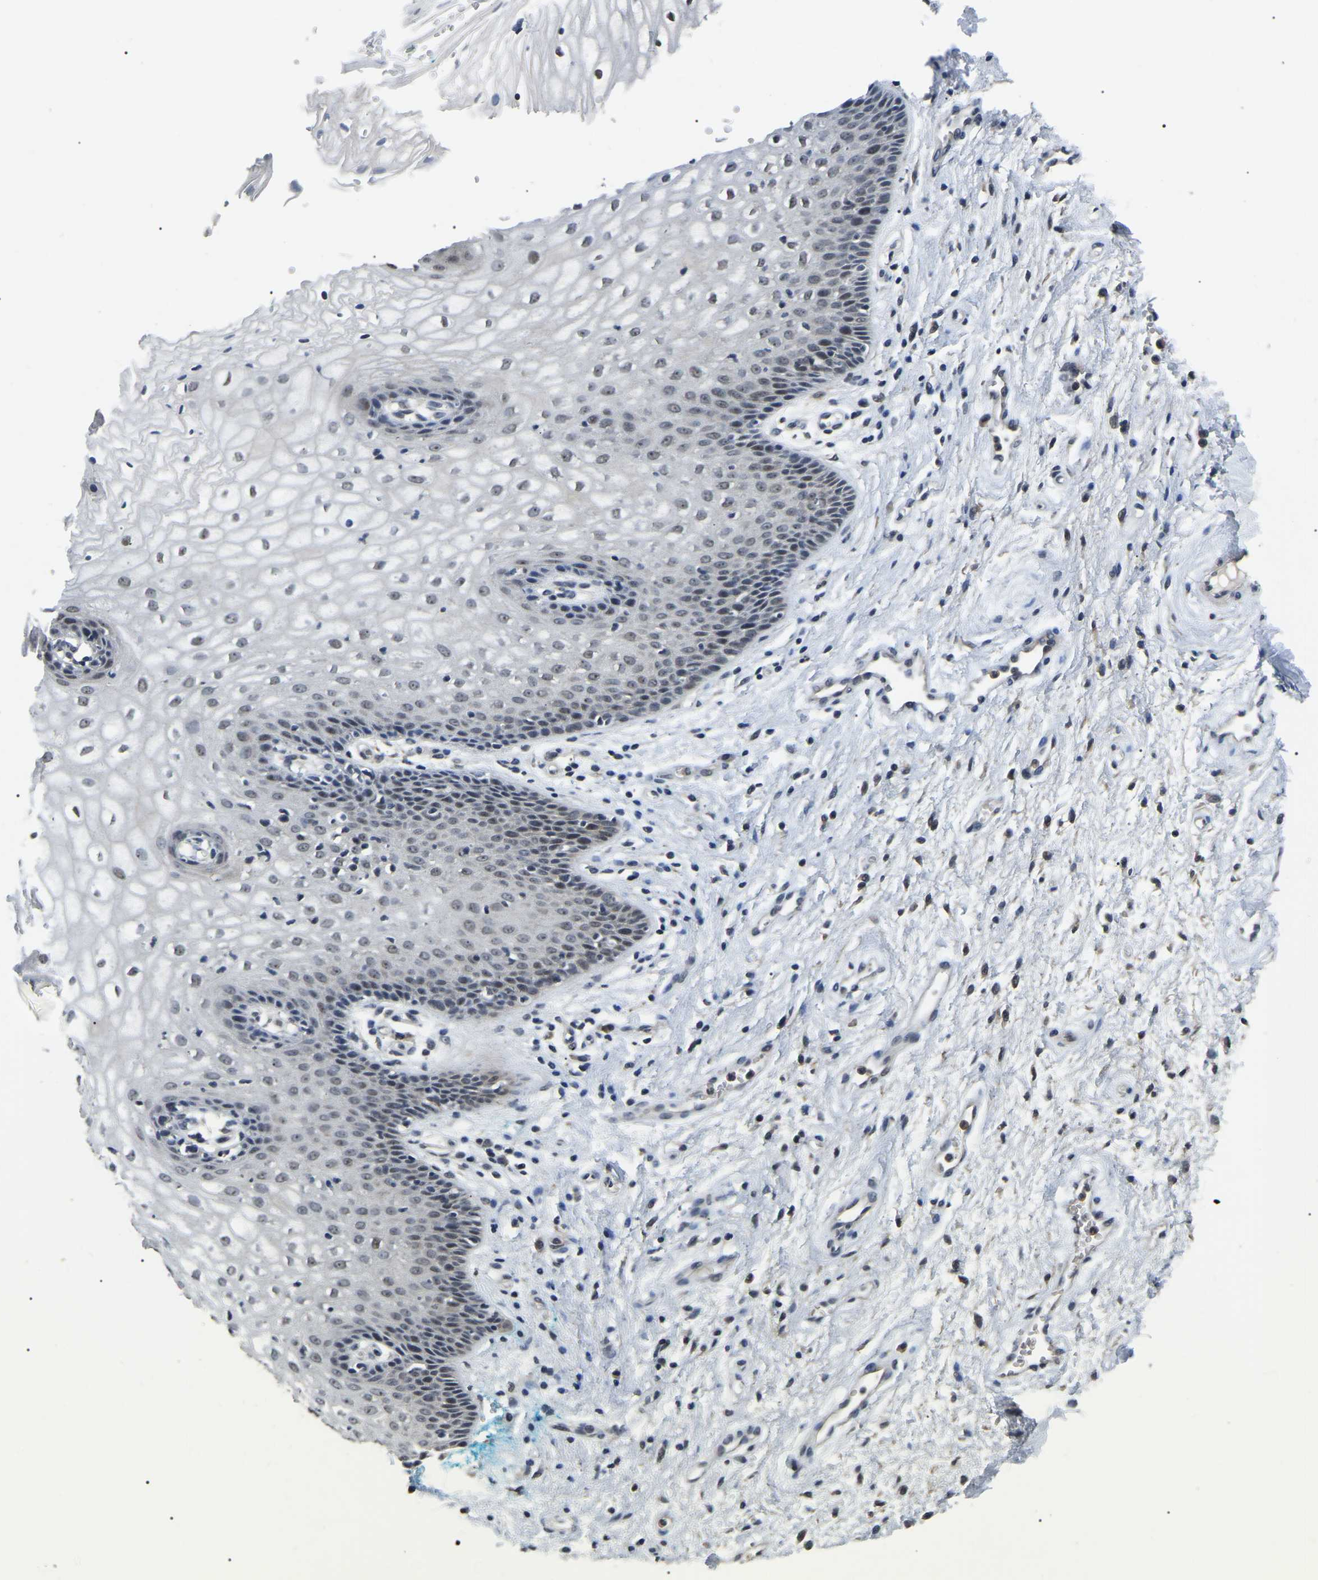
{"staining": {"intensity": "moderate", "quantity": "<25%", "location": "nuclear"}, "tissue": "vagina", "cell_type": "Squamous epithelial cells", "image_type": "normal", "snomed": [{"axis": "morphology", "description": "Normal tissue, NOS"}, {"axis": "topography", "description": "Vagina"}], "caption": "Squamous epithelial cells display low levels of moderate nuclear expression in about <25% of cells in unremarkable human vagina. (DAB = brown stain, brightfield microscopy at high magnification).", "gene": "PPM1E", "patient": {"sex": "female", "age": 34}}